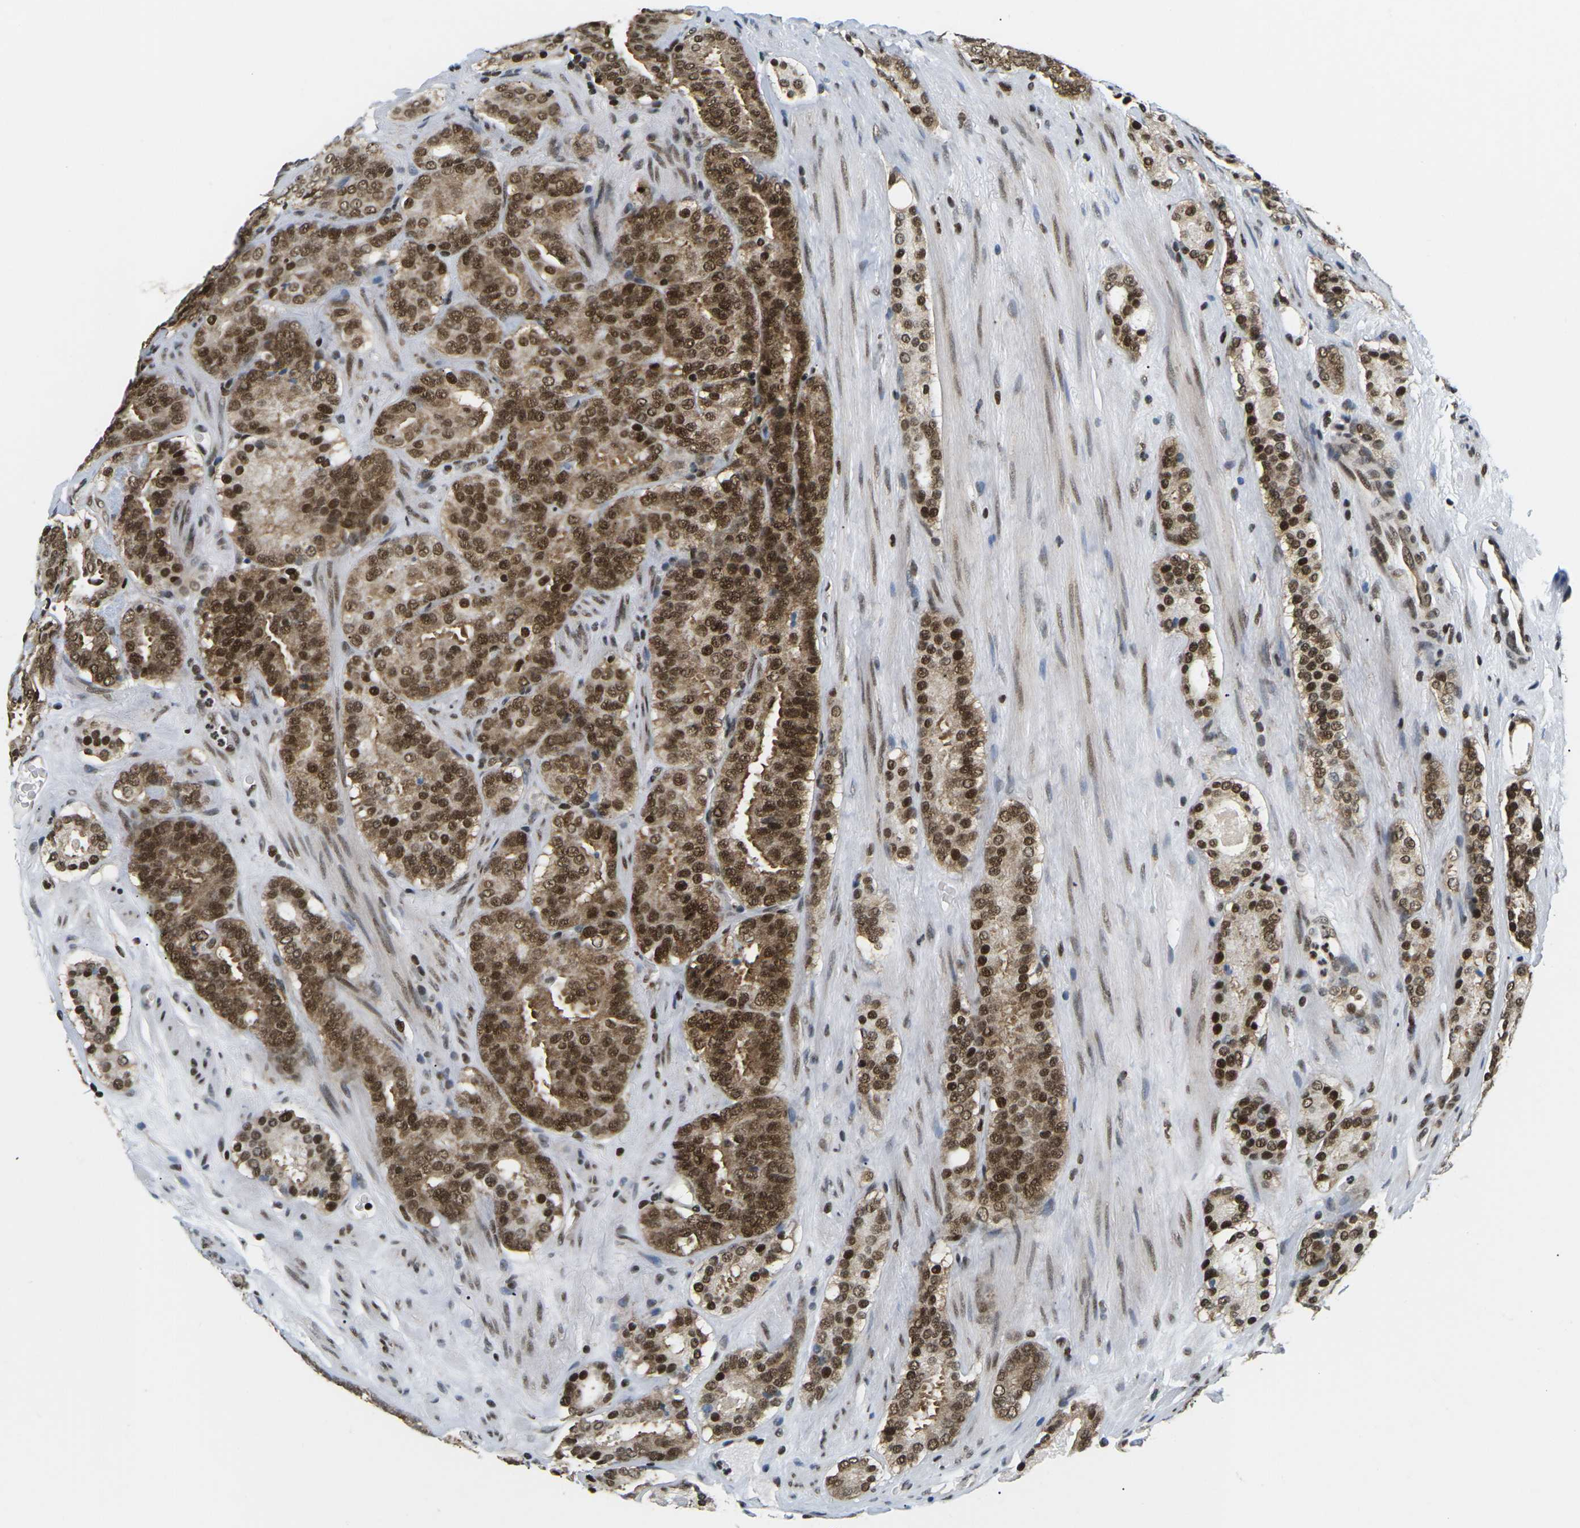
{"staining": {"intensity": "strong", "quantity": ">75%", "location": "cytoplasmic/membranous,nuclear"}, "tissue": "prostate cancer", "cell_type": "Tumor cells", "image_type": "cancer", "snomed": [{"axis": "morphology", "description": "Adenocarcinoma, Low grade"}, {"axis": "topography", "description": "Prostate"}], "caption": "Prostate cancer (low-grade adenocarcinoma) was stained to show a protein in brown. There is high levels of strong cytoplasmic/membranous and nuclear staining in about >75% of tumor cells.", "gene": "CELF1", "patient": {"sex": "male", "age": 69}}